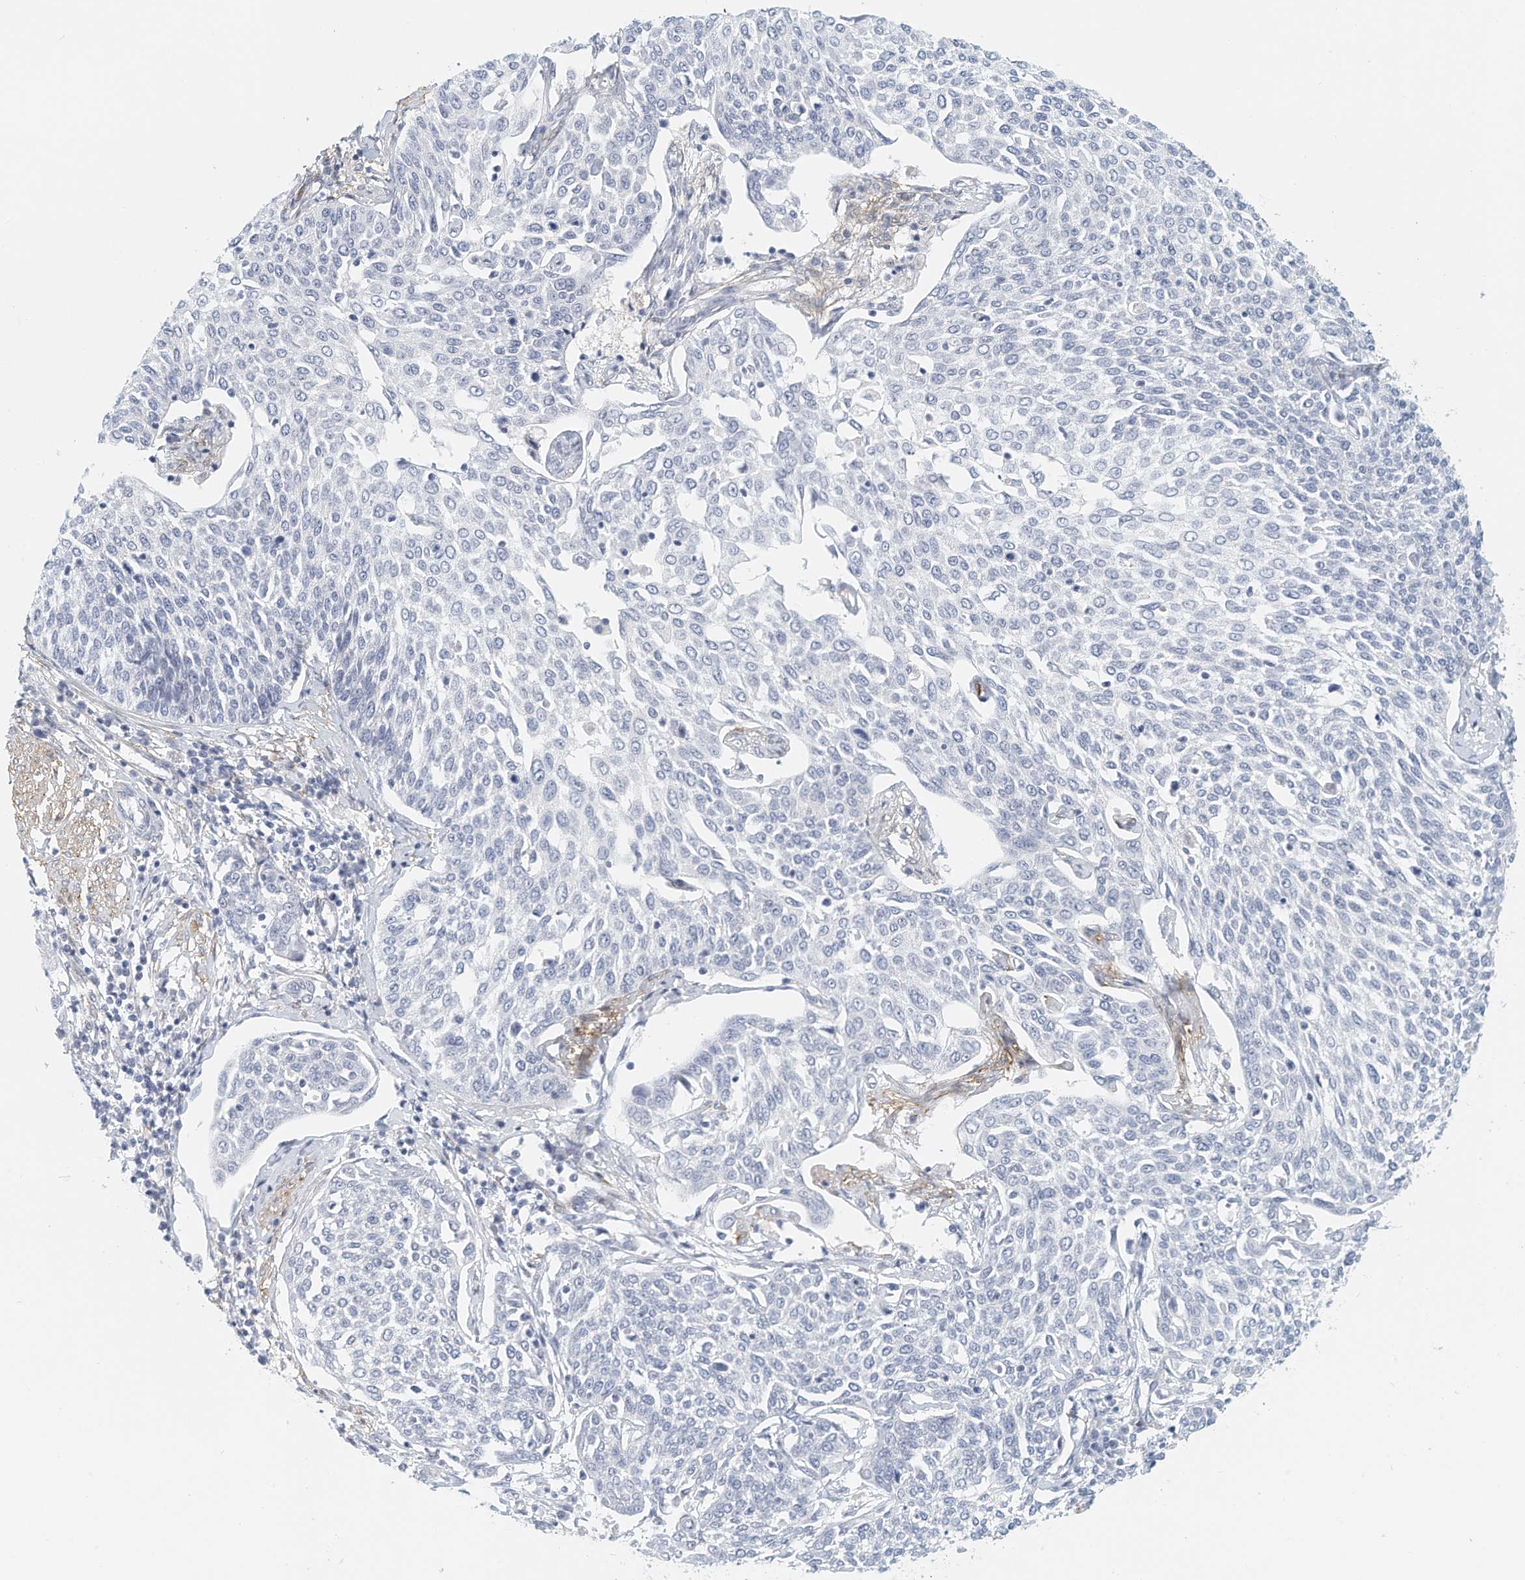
{"staining": {"intensity": "negative", "quantity": "none", "location": "none"}, "tissue": "cervical cancer", "cell_type": "Tumor cells", "image_type": "cancer", "snomed": [{"axis": "morphology", "description": "Squamous cell carcinoma, NOS"}, {"axis": "topography", "description": "Cervix"}], "caption": "High magnification brightfield microscopy of cervical cancer stained with DAB (brown) and counterstained with hematoxylin (blue): tumor cells show no significant expression. (DAB IHC with hematoxylin counter stain).", "gene": "ARHGAP28", "patient": {"sex": "female", "age": 34}}